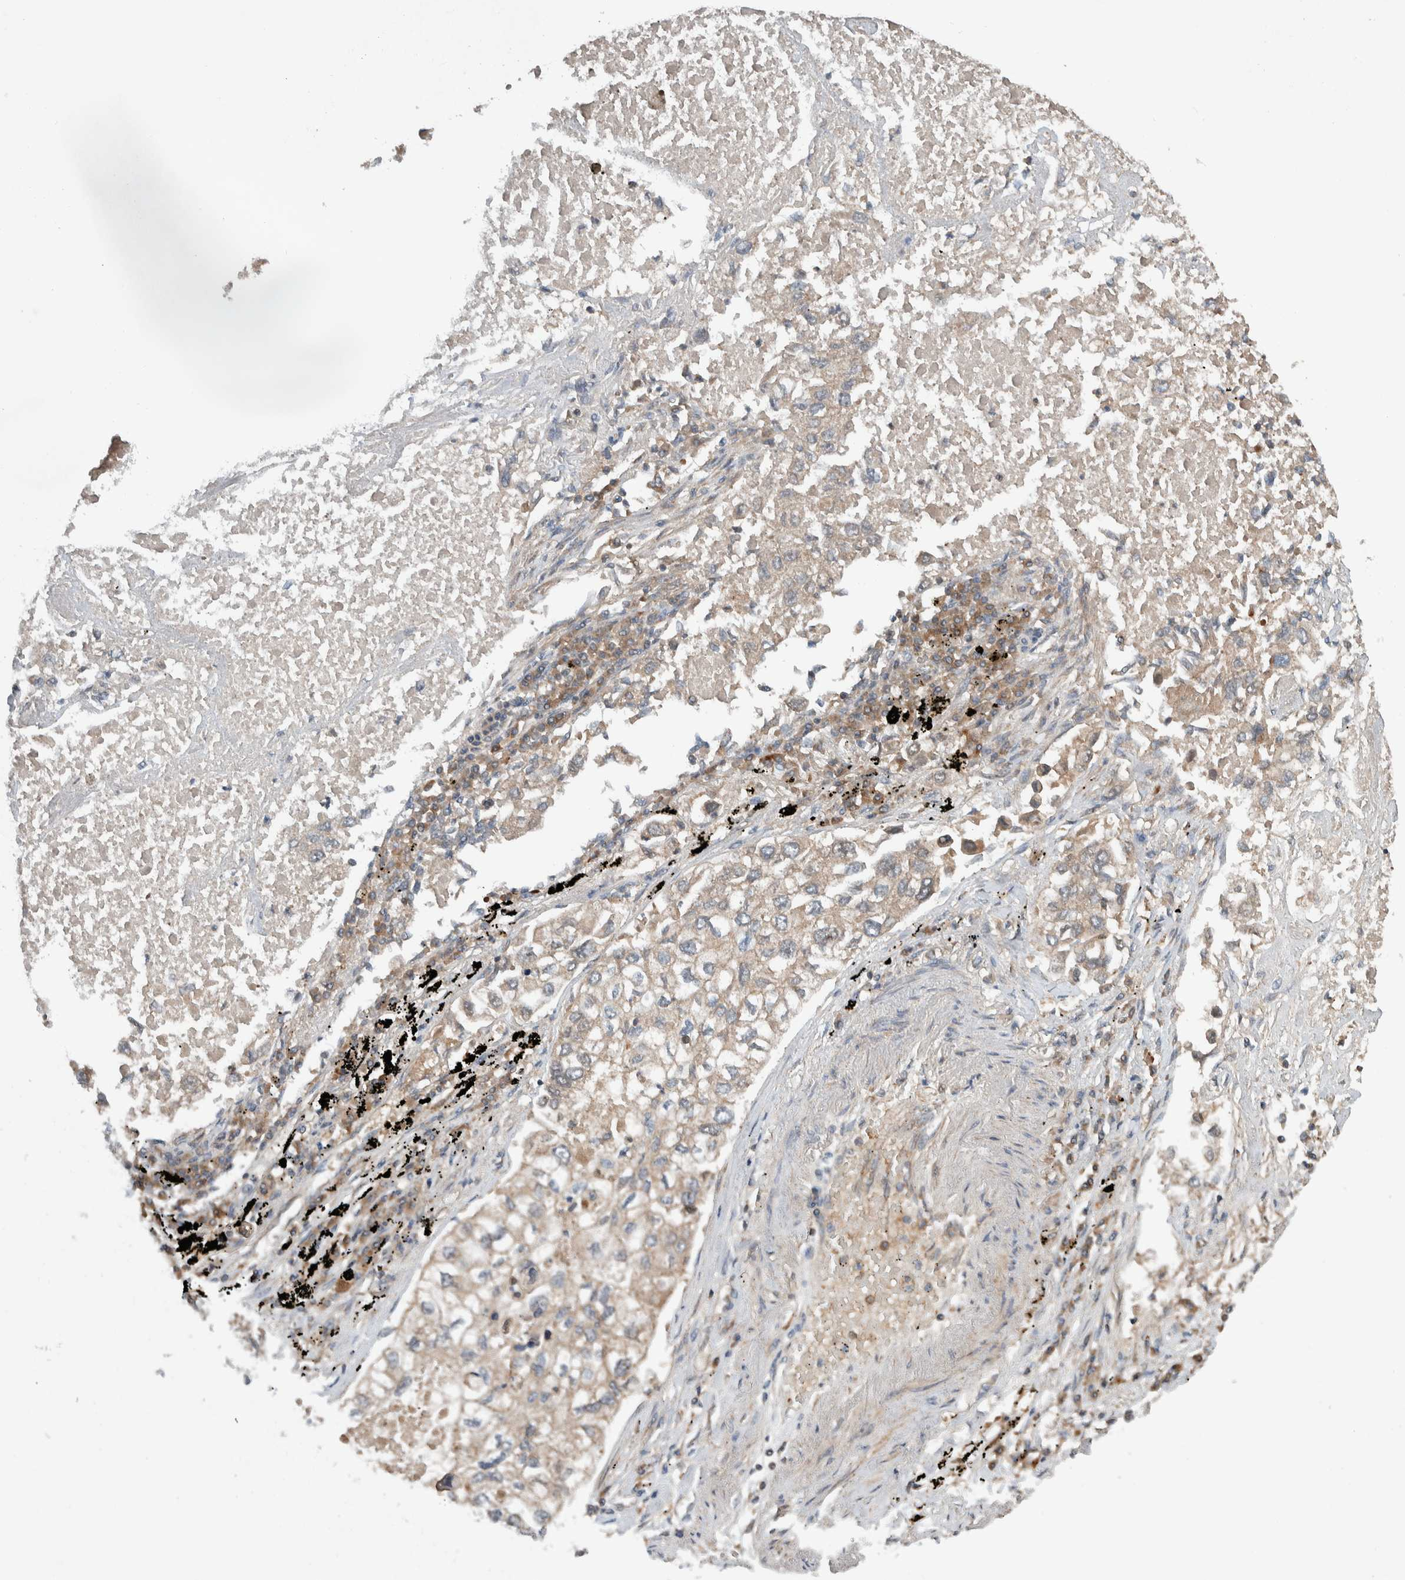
{"staining": {"intensity": "weak", "quantity": ">75%", "location": "cytoplasmic/membranous"}, "tissue": "lung cancer", "cell_type": "Tumor cells", "image_type": "cancer", "snomed": [{"axis": "morphology", "description": "Inflammation, NOS"}, {"axis": "morphology", "description": "Adenocarcinoma, NOS"}, {"axis": "topography", "description": "Lung"}], "caption": "High-power microscopy captured an immunohistochemistry micrograph of adenocarcinoma (lung), revealing weak cytoplasmic/membranous staining in approximately >75% of tumor cells.", "gene": "ARMC7", "patient": {"sex": "male", "age": 63}}